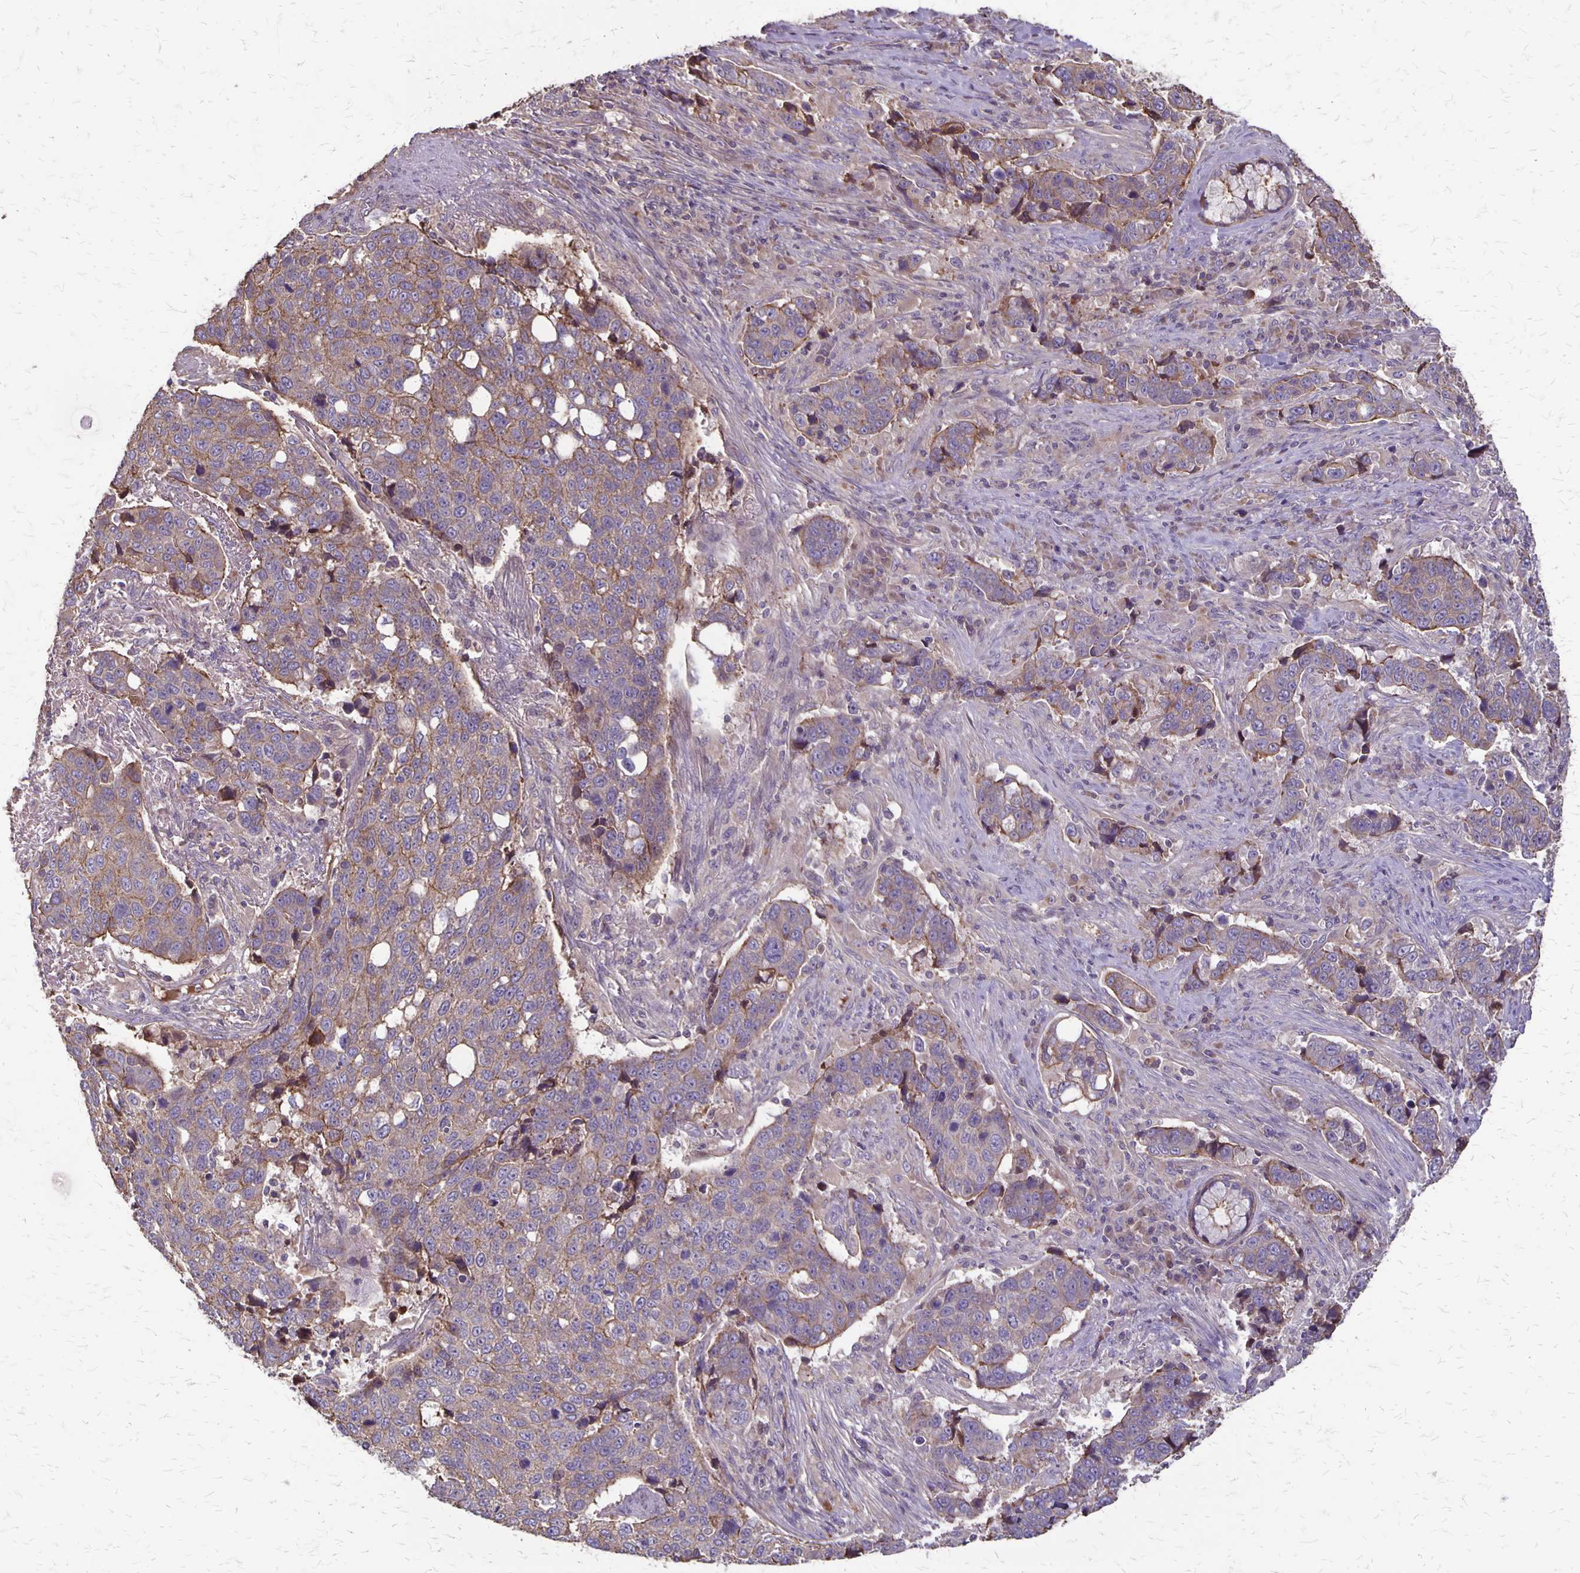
{"staining": {"intensity": "weak", "quantity": "<25%", "location": "cytoplasmic/membranous"}, "tissue": "lung cancer", "cell_type": "Tumor cells", "image_type": "cancer", "snomed": [{"axis": "morphology", "description": "Squamous cell carcinoma, NOS"}, {"axis": "topography", "description": "Lymph node"}, {"axis": "topography", "description": "Lung"}], "caption": "Immunohistochemistry of lung squamous cell carcinoma exhibits no staining in tumor cells.", "gene": "PROM2", "patient": {"sex": "male", "age": 61}}